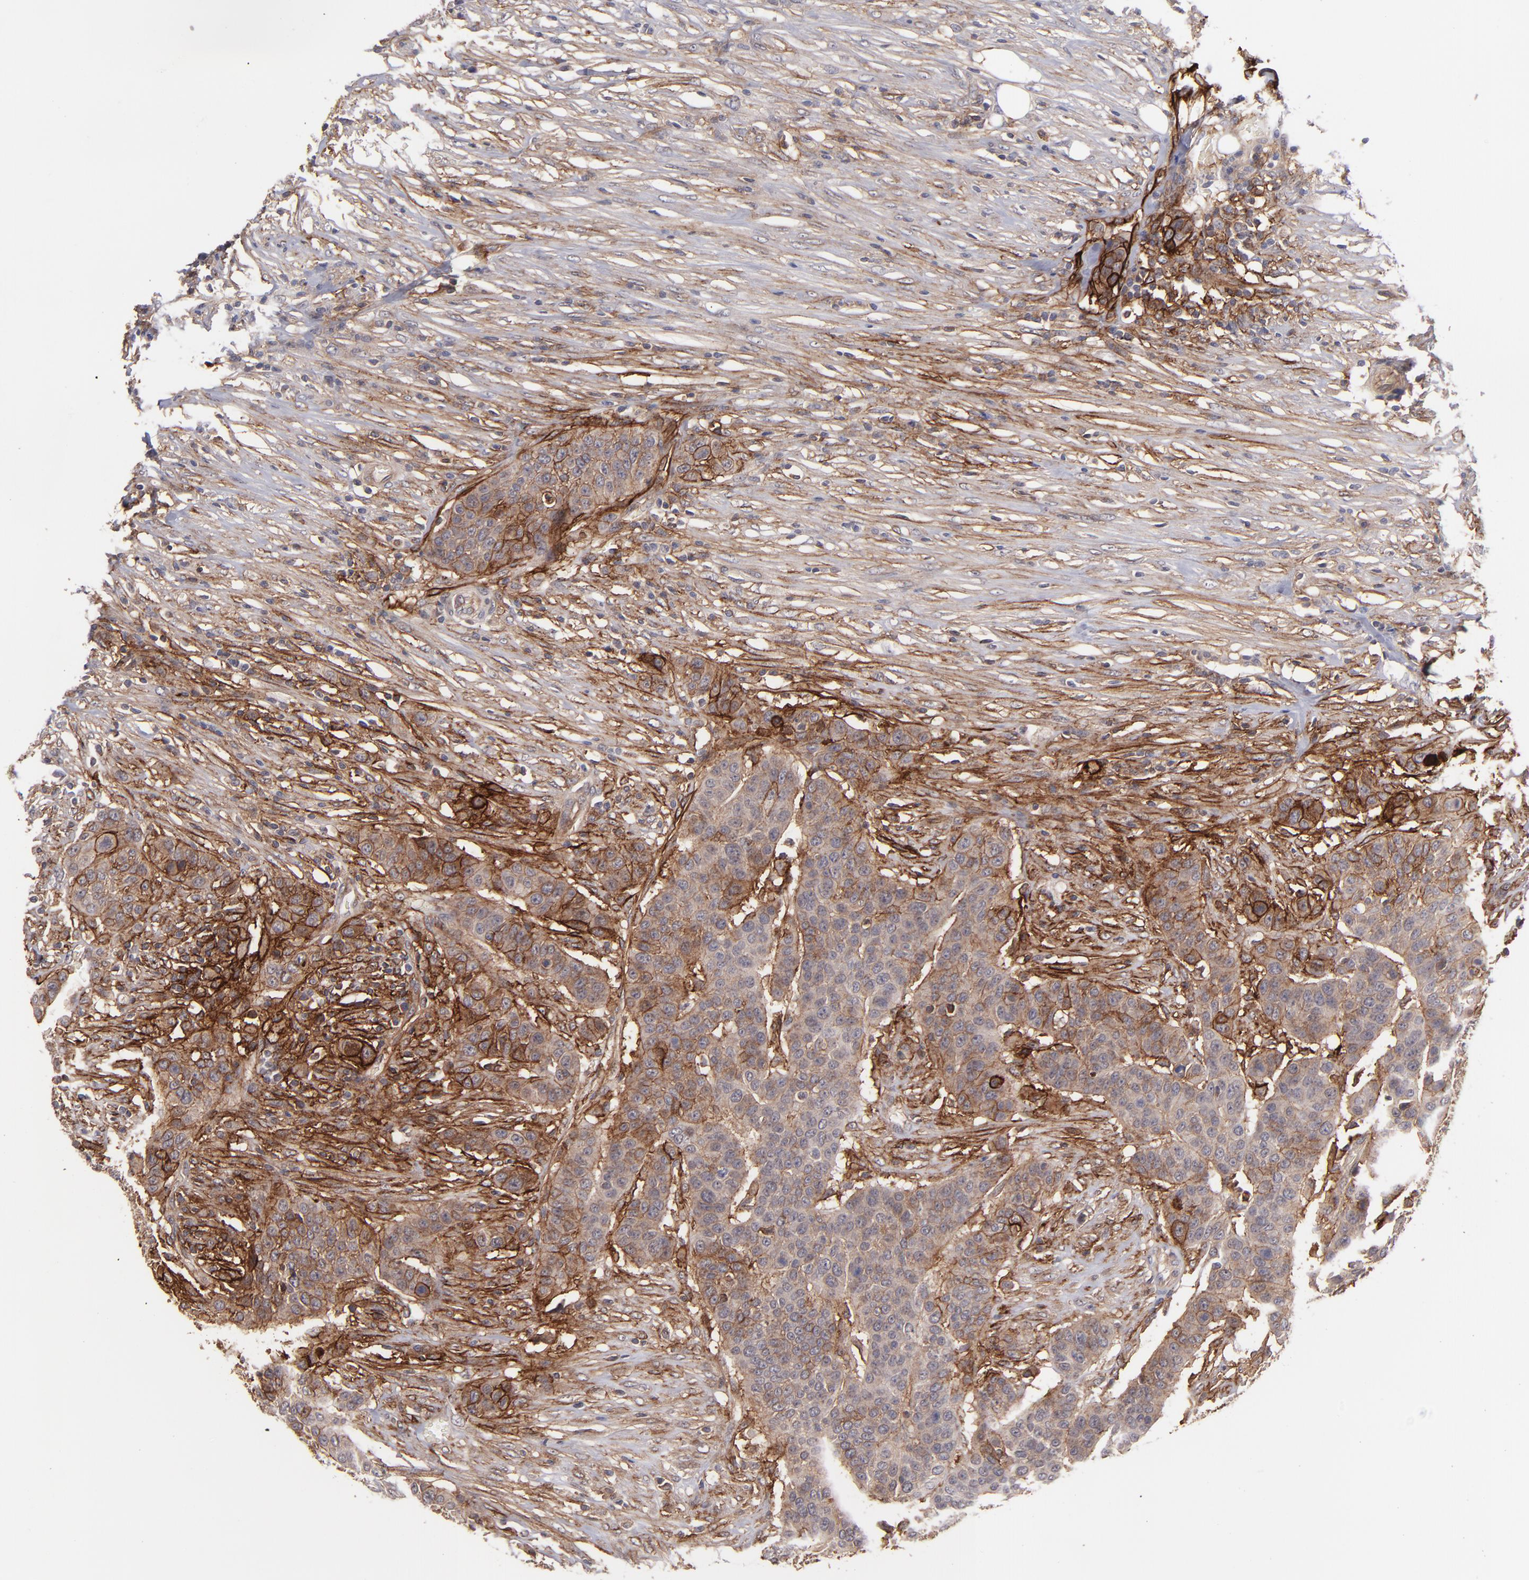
{"staining": {"intensity": "moderate", "quantity": "25%-75%", "location": "cytoplasmic/membranous"}, "tissue": "urothelial cancer", "cell_type": "Tumor cells", "image_type": "cancer", "snomed": [{"axis": "morphology", "description": "Urothelial carcinoma, High grade"}, {"axis": "topography", "description": "Urinary bladder"}], "caption": "Protein expression analysis of human urothelial carcinoma (high-grade) reveals moderate cytoplasmic/membranous positivity in approximately 25%-75% of tumor cells.", "gene": "ICAM1", "patient": {"sex": "male", "age": 74}}